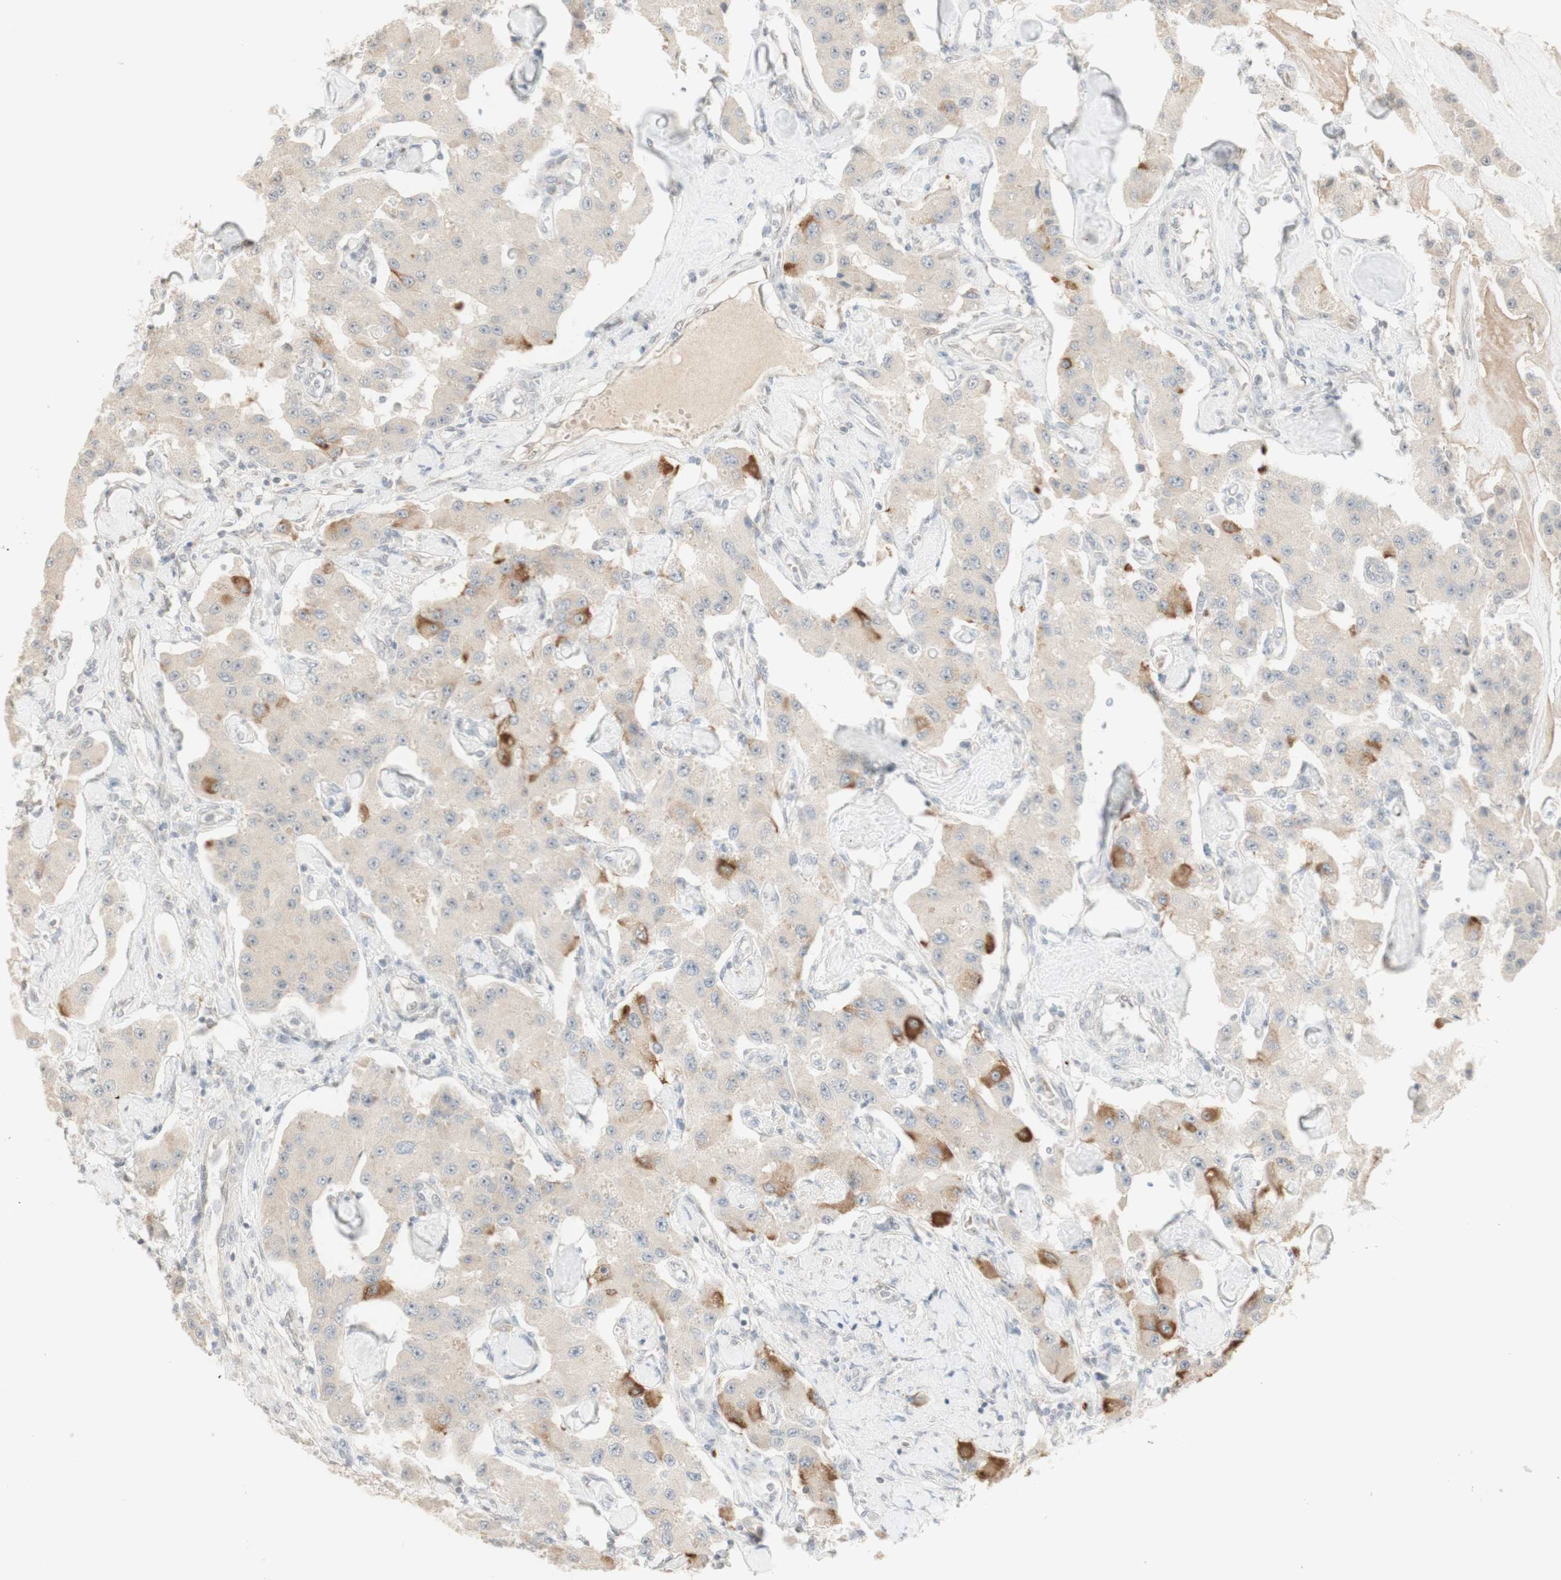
{"staining": {"intensity": "weak", "quantity": ">75%", "location": "nuclear"}, "tissue": "carcinoid", "cell_type": "Tumor cells", "image_type": "cancer", "snomed": [{"axis": "morphology", "description": "Carcinoid, malignant, NOS"}, {"axis": "topography", "description": "Pancreas"}], "caption": "There is low levels of weak nuclear positivity in tumor cells of malignant carcinoid, as demonstrated by immunohistochemical staining (brown color).", "gene": "PLCD4", "patient": {"sex": "male", "age": 41}}